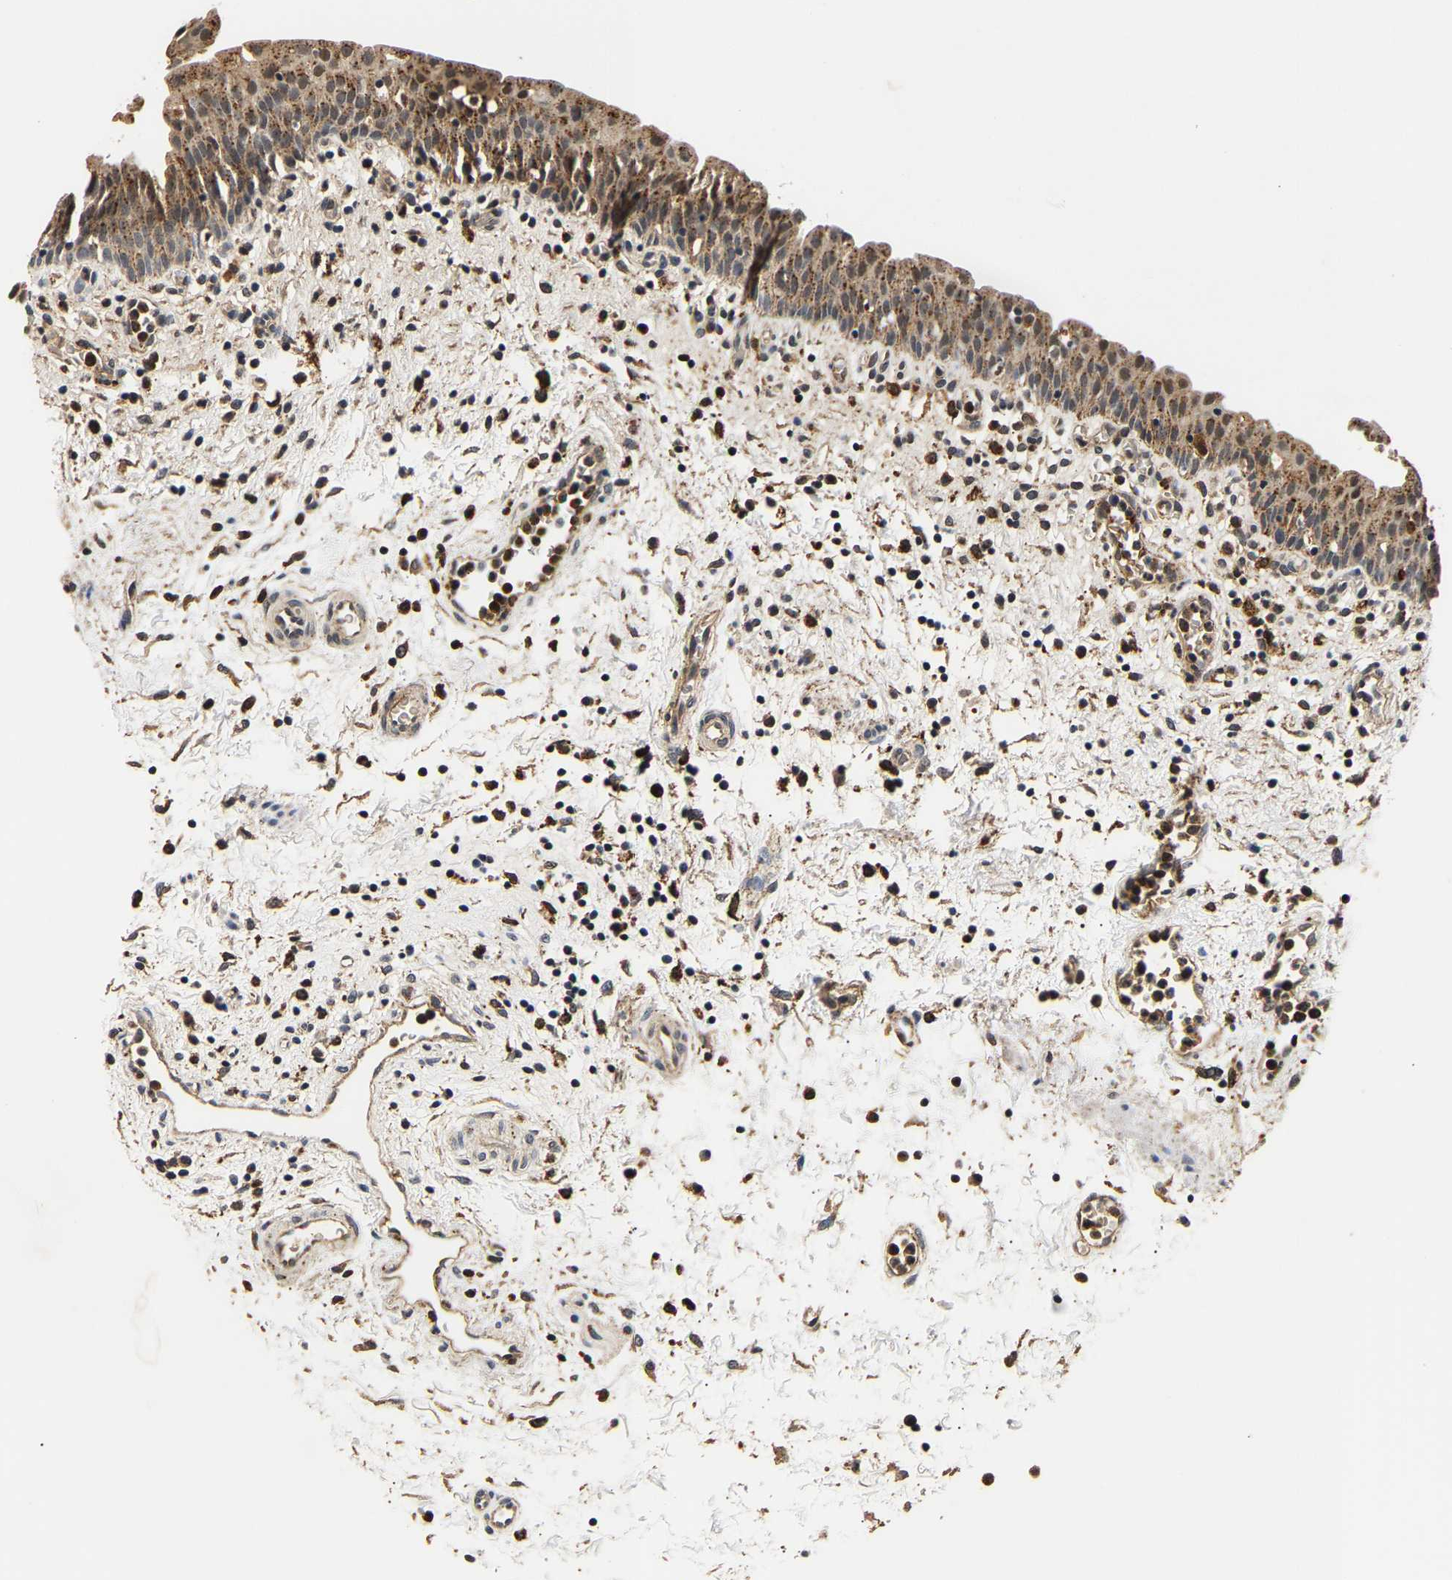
{"staining": {"intensity": "moderate", "quantity": "25%-75%", "location": "cytoplasmic/membranous"}, "tissue": "urinary bladder", "cell_type": "Urothelial cells", "image_type": "normal", "snomed": [{"axis": "morphology", "description": "Normal tissue, NOS"}, {"axis": "topography", "description": "Urinary bladder"}], "caption": "A high-resolution histopathology image shows immunohistochemistry staining of unremarkable urinary bladder, which reveals moderate cytoplasmic/membranous positivity in approximately 25%-75% of urothelial cells.", "gene": "SMU1", "patient": {"sex": "male", "age": 37}}